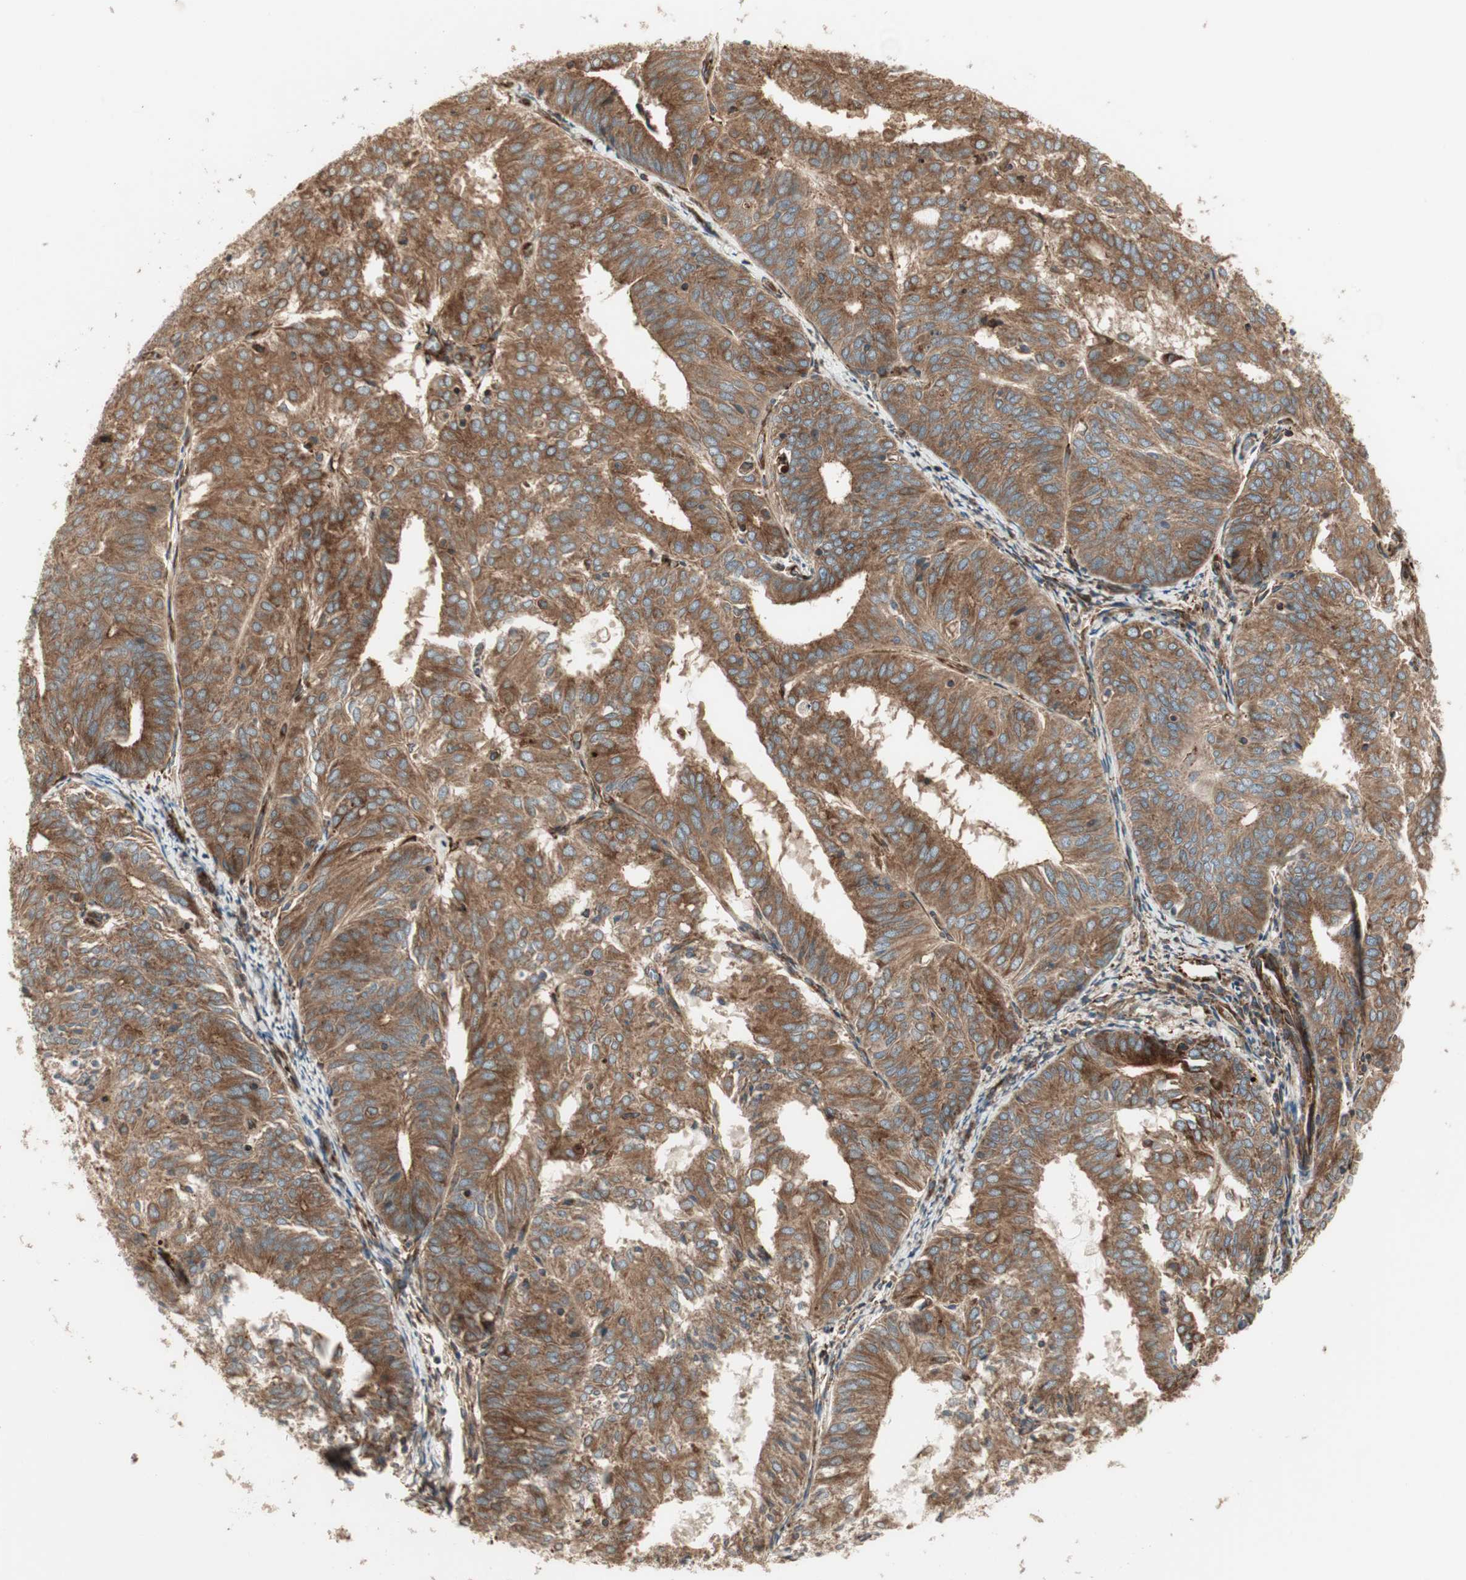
{"staining": {"intensity": "moderate", "quantity": ">75%", "location": "cytoplasmic/membranous"}, "tissue": "endometrial cancer", "cell_type": "Tumor cells", "image_type": "cancer", "snomed": [{"axis": "morphology", "description": "Adenocarcinoma, NOS"}, {"axis": "topography", "description": "Uterus"}], "caption": "A medium amount of moderate cytoplasmic/membranous positivity is appreciated in about >75% of tumor cells in endometrial cancer (adenocarcinoma) tissue.", "gene": "PRKG1", "patient": {"sex": "female", "age": 60}}